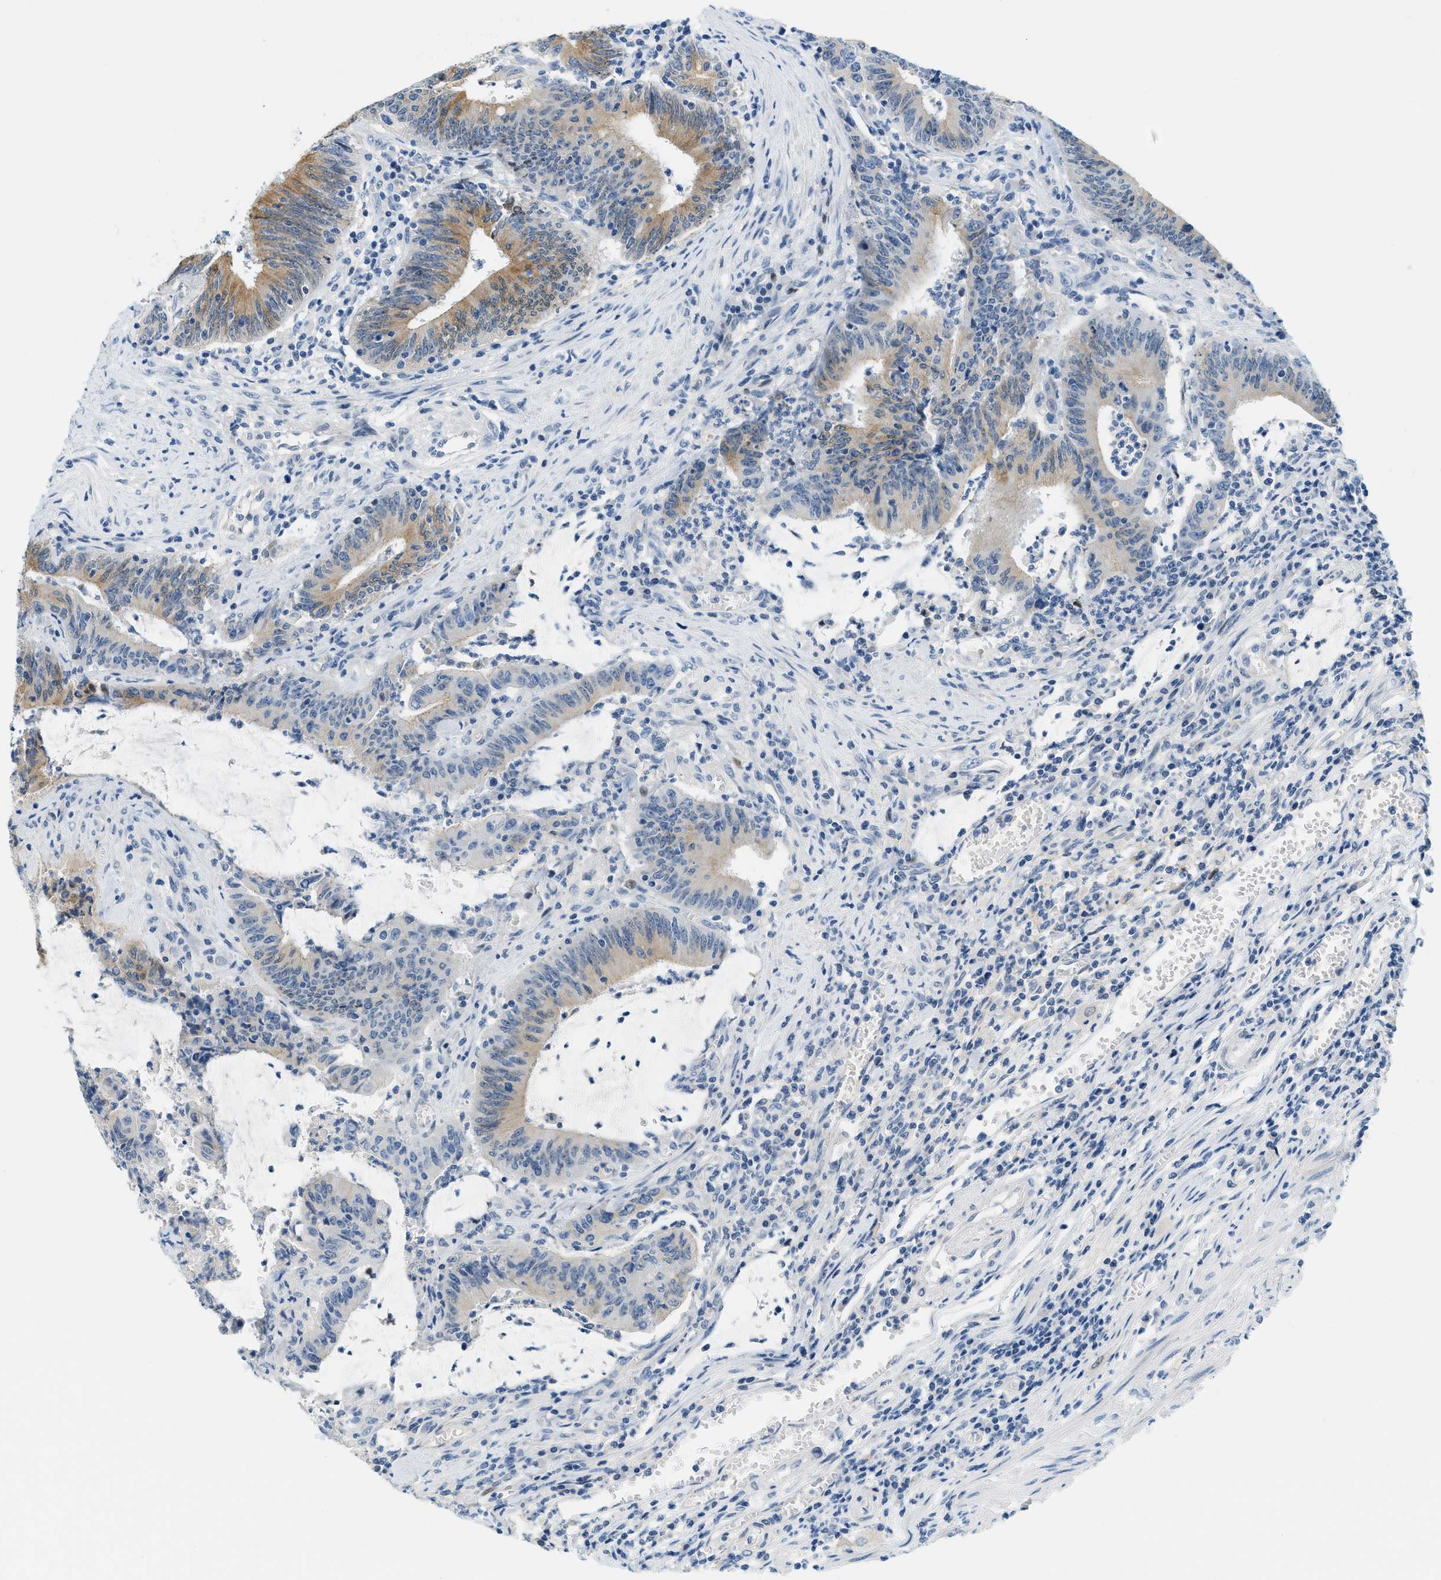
{"staining": {"intensity": "moderate", "quantity": ">75%", "location": "cytoplasmic/membranous"}, "tissue": "colorectal cancer", "cell_type": "Tumor cells", "image_type": "cancer", "snomed": [{"axis": "morphology", "description": "Normal tissue, NOS"}, {"axis": "morphology", "description": "Adenocarcinoma, NOS"}, {"axis": "topography", "description": "Rectum"}], "caption": "IHC of colorectal cancer demonstrates medium levels of moderate cytoplasmic/membranous positivity in about >75% of tumor cells.", "gene": "CYP4X1", "patient": {"sex": "female", "age": 66}}